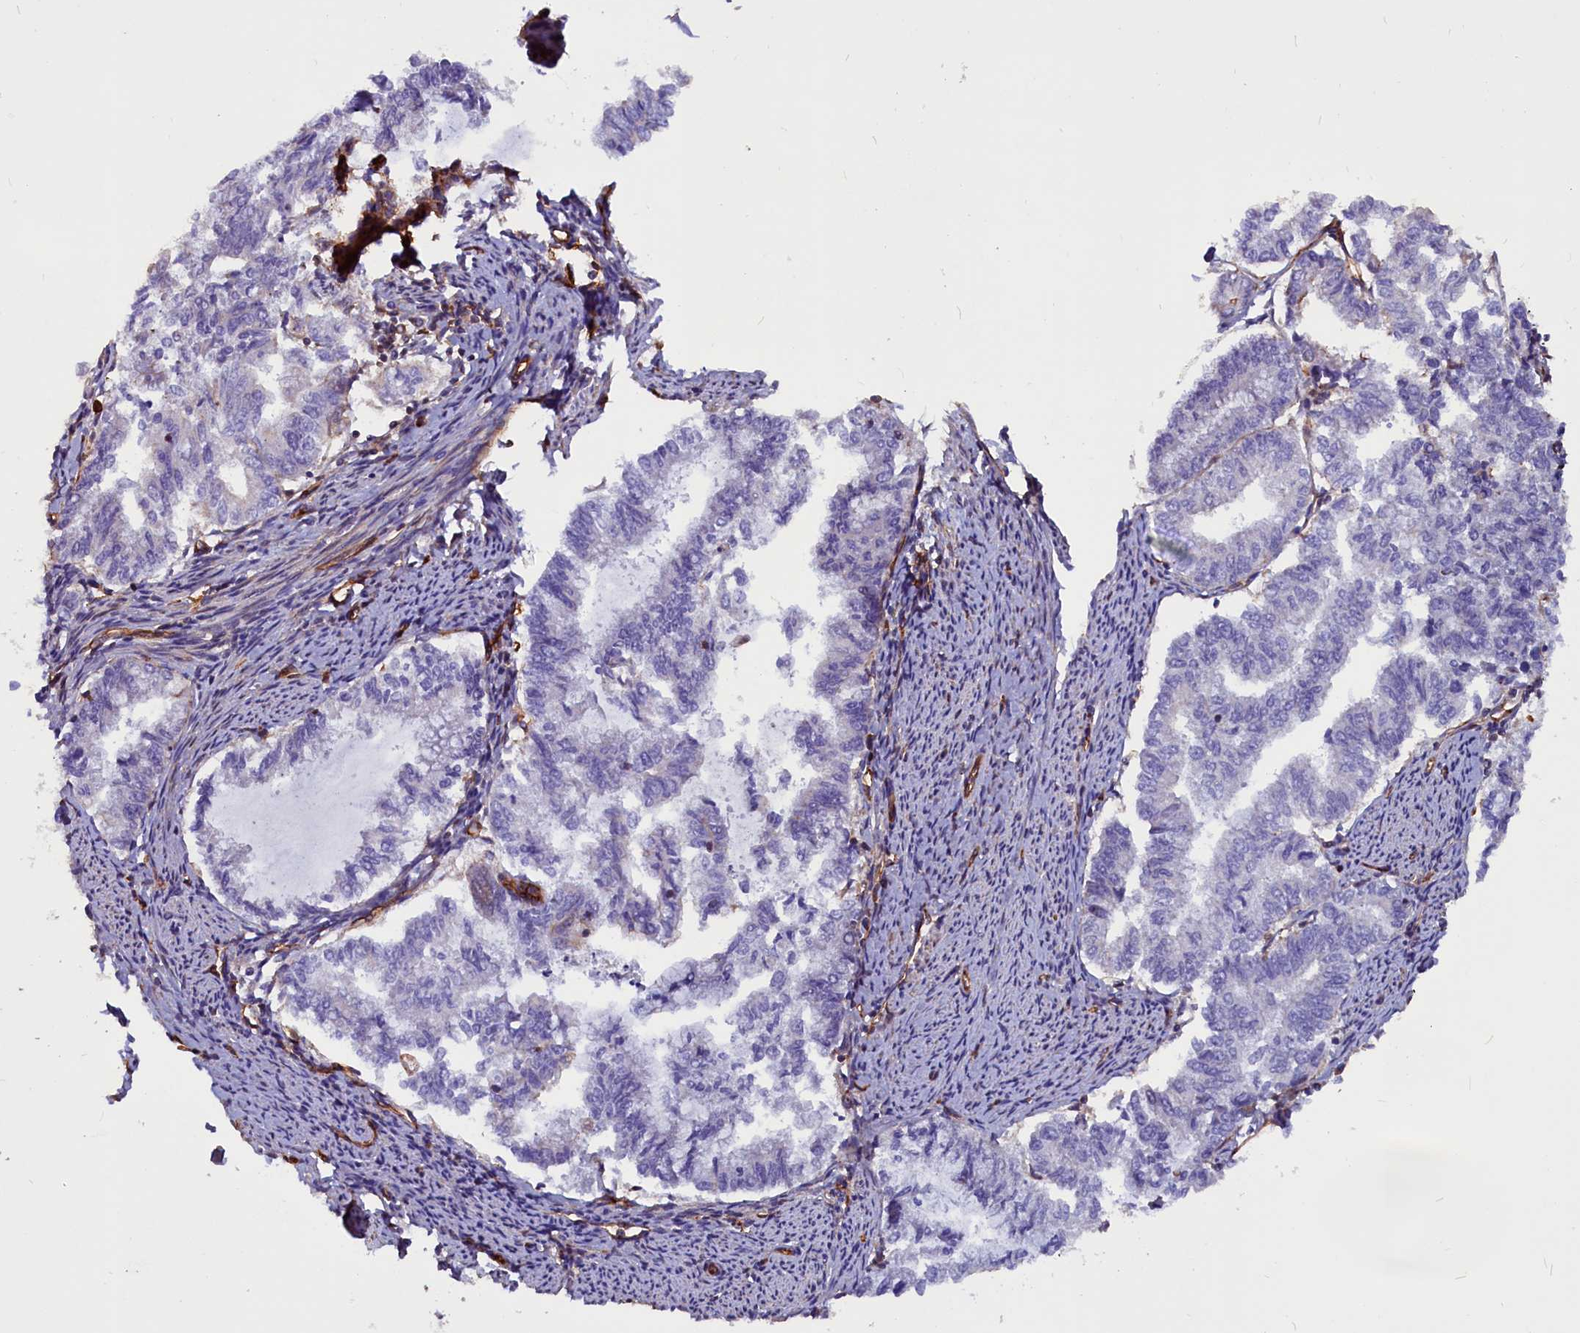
{"staining": {"intensity": "negative", "quantity": "none", "location": "none"}, "tissue": "endometrial cancer", "cell_type": "Tumor cells", "image_type": "cancer", "snomed": [{"axis": "morphology", "description": "Adenocarcinoma, NOS"}, {"axis": "topography", "description": "Endometrium"}], "caption": "High magnification brightfield microscopy of endometrial adenocarcinoma stained with DAB (3,3'-diaminobenzidine) (brown) and counterstained with hematoxylin (blue): tumor cells show no significant expression.", "gene": "ZNF749", "patient": {"sex": "female", "age": 79}}